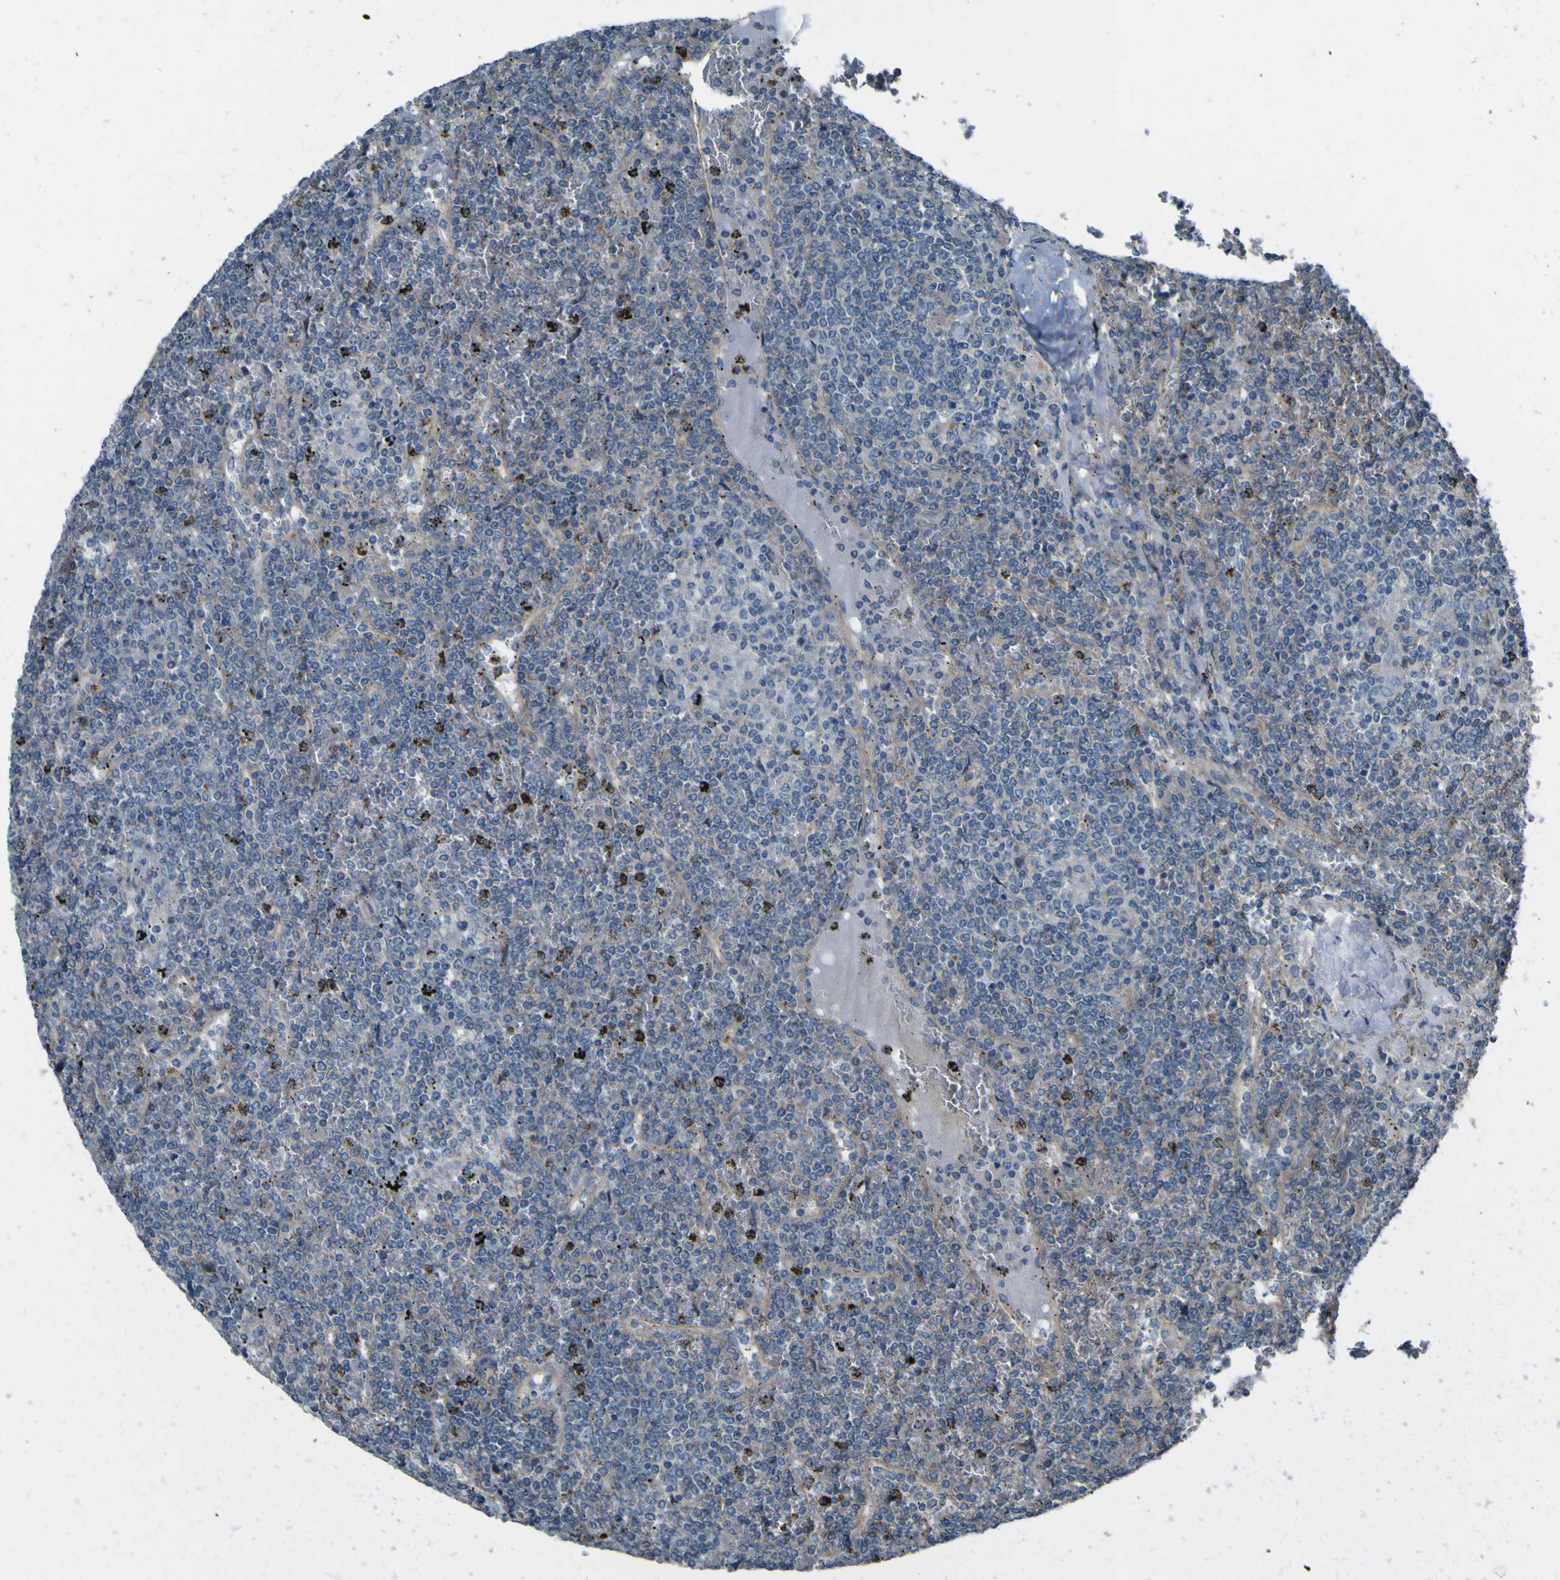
{"staining": {"intensity": "negative", "quantity": "none", "location": "none"}, "tissue": "lymphoma", "cell_type": "Tumor cells", "image_type": "cancer", "snomed": [{"axis": "morphology", "description": "Malignant lymphoma, non-Hodgkin's type, Low grade"}, {"axis": "topography", "description": "Spleen"}], "caption": "Immunohistochemistry histopathology image of malignant lymphoma, non-Hodgkin's type (low-grade) stained for a protein (brown), which demonstrates no staining in tumor cells. Nuclei are stained in blue.", "gene": "NAALADL2", "patient": {"sex": "female", "age": 19}}